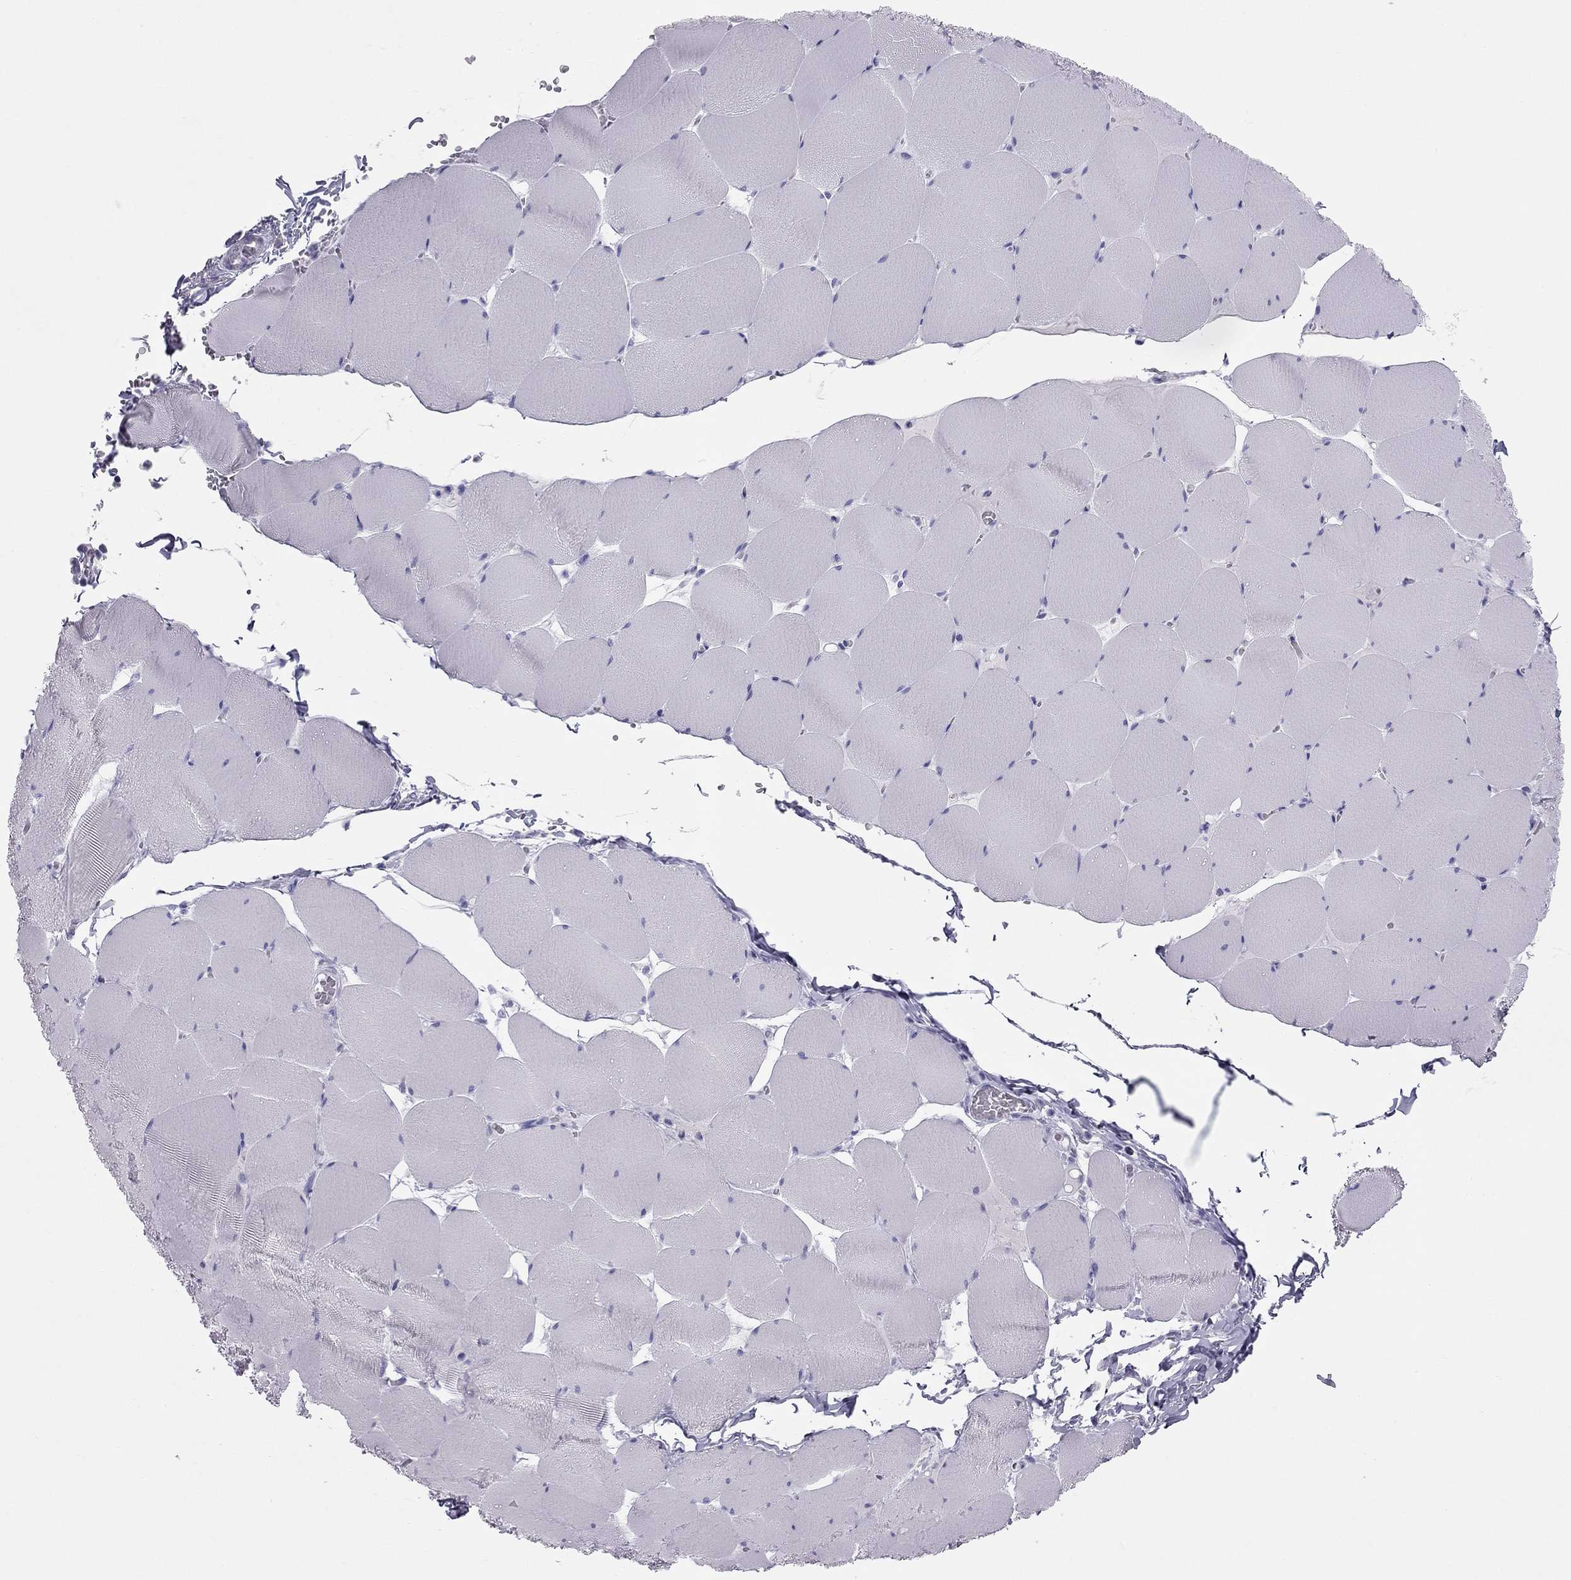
{"staining": {"intensity": "negative", "quantity": "none", "location": "none"}, "tissue": "skeletal muscle", "cell_type": "Myocytes", "image_type": "normal", "snomed": [{"axis": "morphology", "description": "Normal tissue, NOS"}, {"axis": "morphology", "description": "Malignant melanoma, Metastatic site"}, {"axis": "topography", "description": "Skeletal muscle"}], "caption": "This image is of normal skeletal muscle stained with IHC to label a protein in brown with the nuclei are counter-stained blue. There is no positivity in myocytes. Nuclei are stained in blue.", "gene": "TRPM3", "patient": {"sex": "male", "age": 50}}